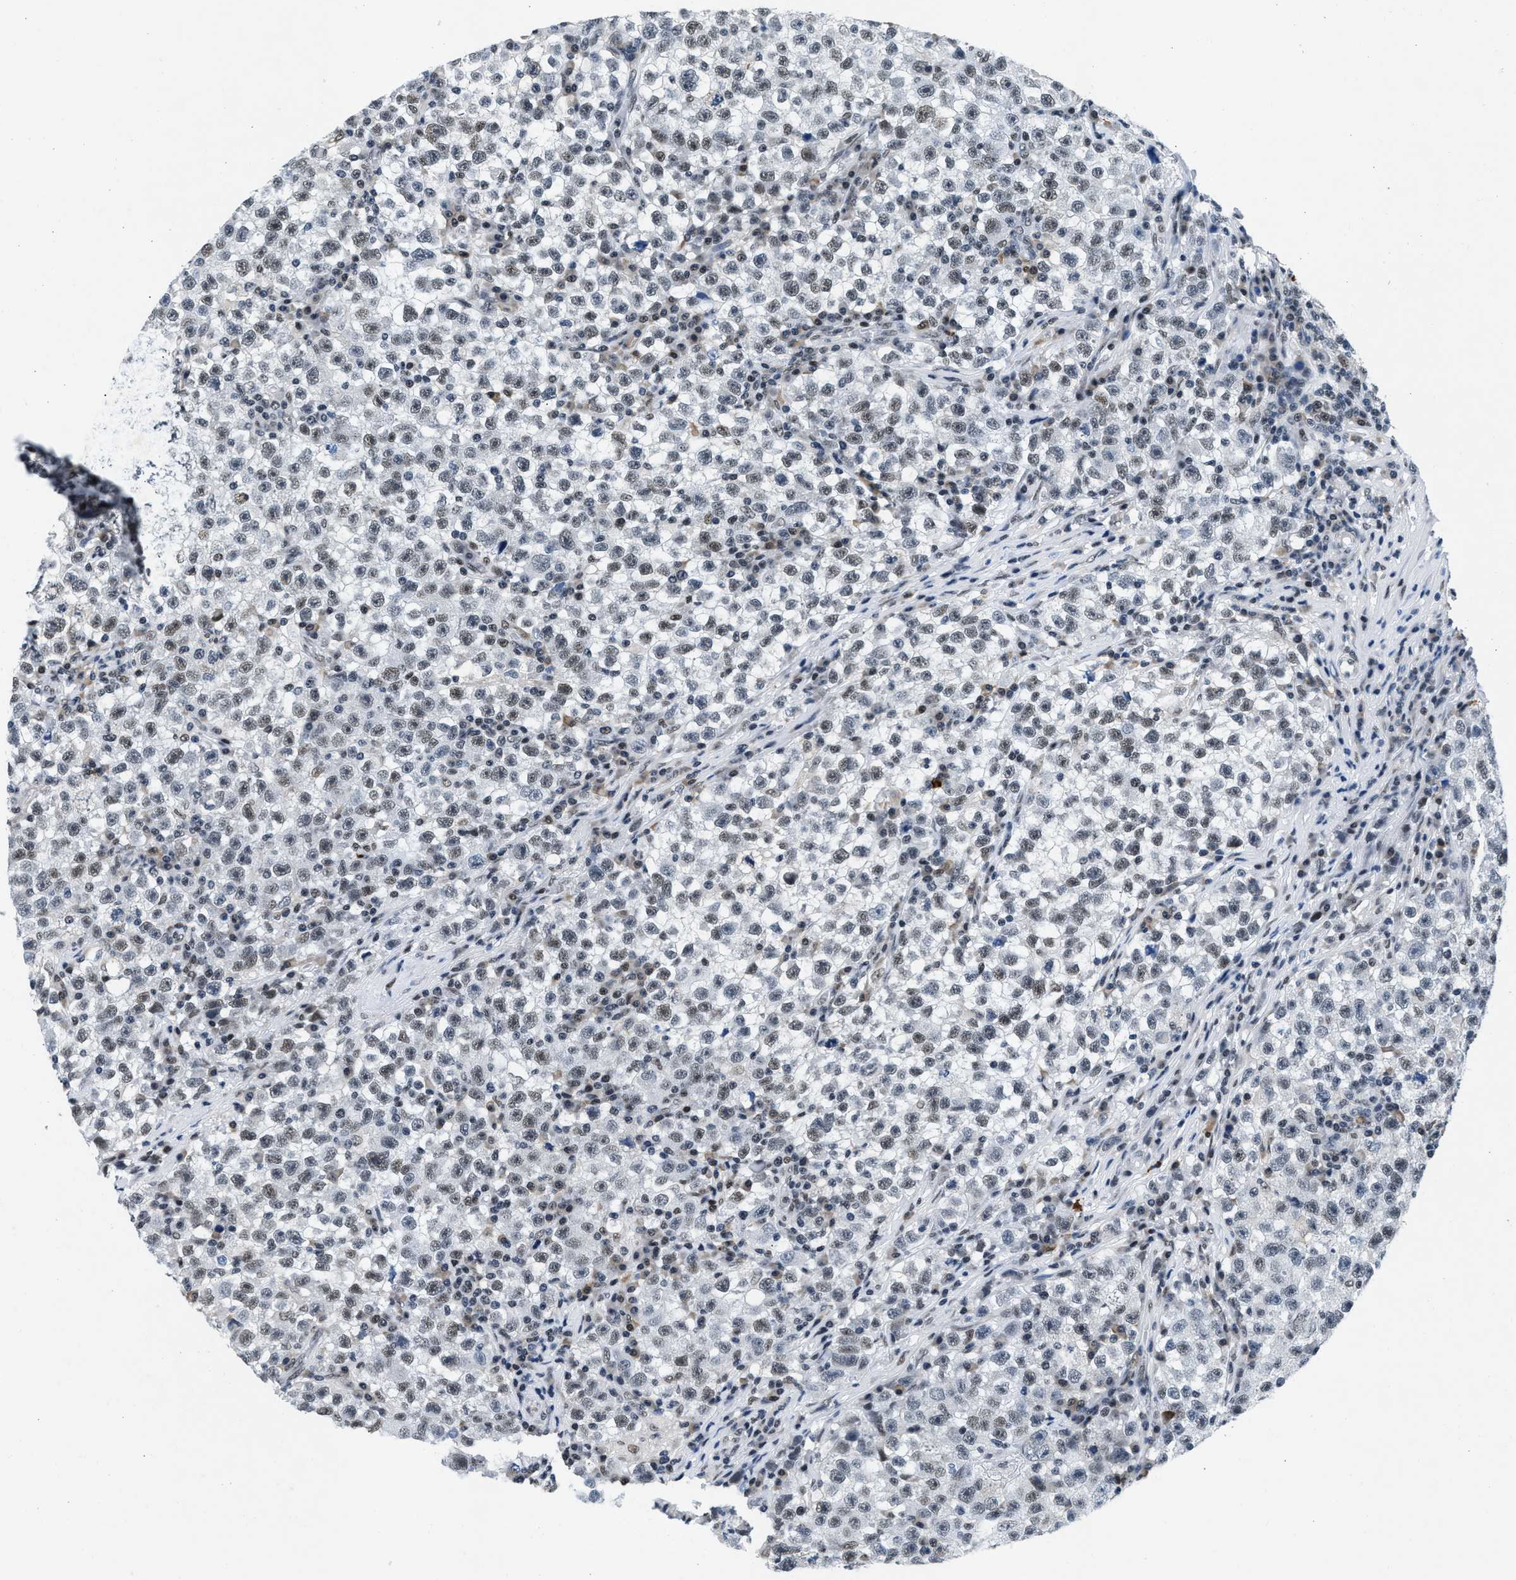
{"staining": {"intensity": "weak", "quantity": "25%-75%", "location": "nuclear"}, "tissue": "testis cancer", "cell_type": "Tumor cells", "image_type": "cancer", "snomed": [{"axis": "morphology", "description": "Seminoma, NOS"}, {"axis": "topography", "description": "Testis"}], "caption": "Protein expression analysis of testis seminoma shows weak nuclear staining in approximately 25%-75% of tumor cells.", "gene": "ATF2", "patient": {"sex": "male", "age": 22}}